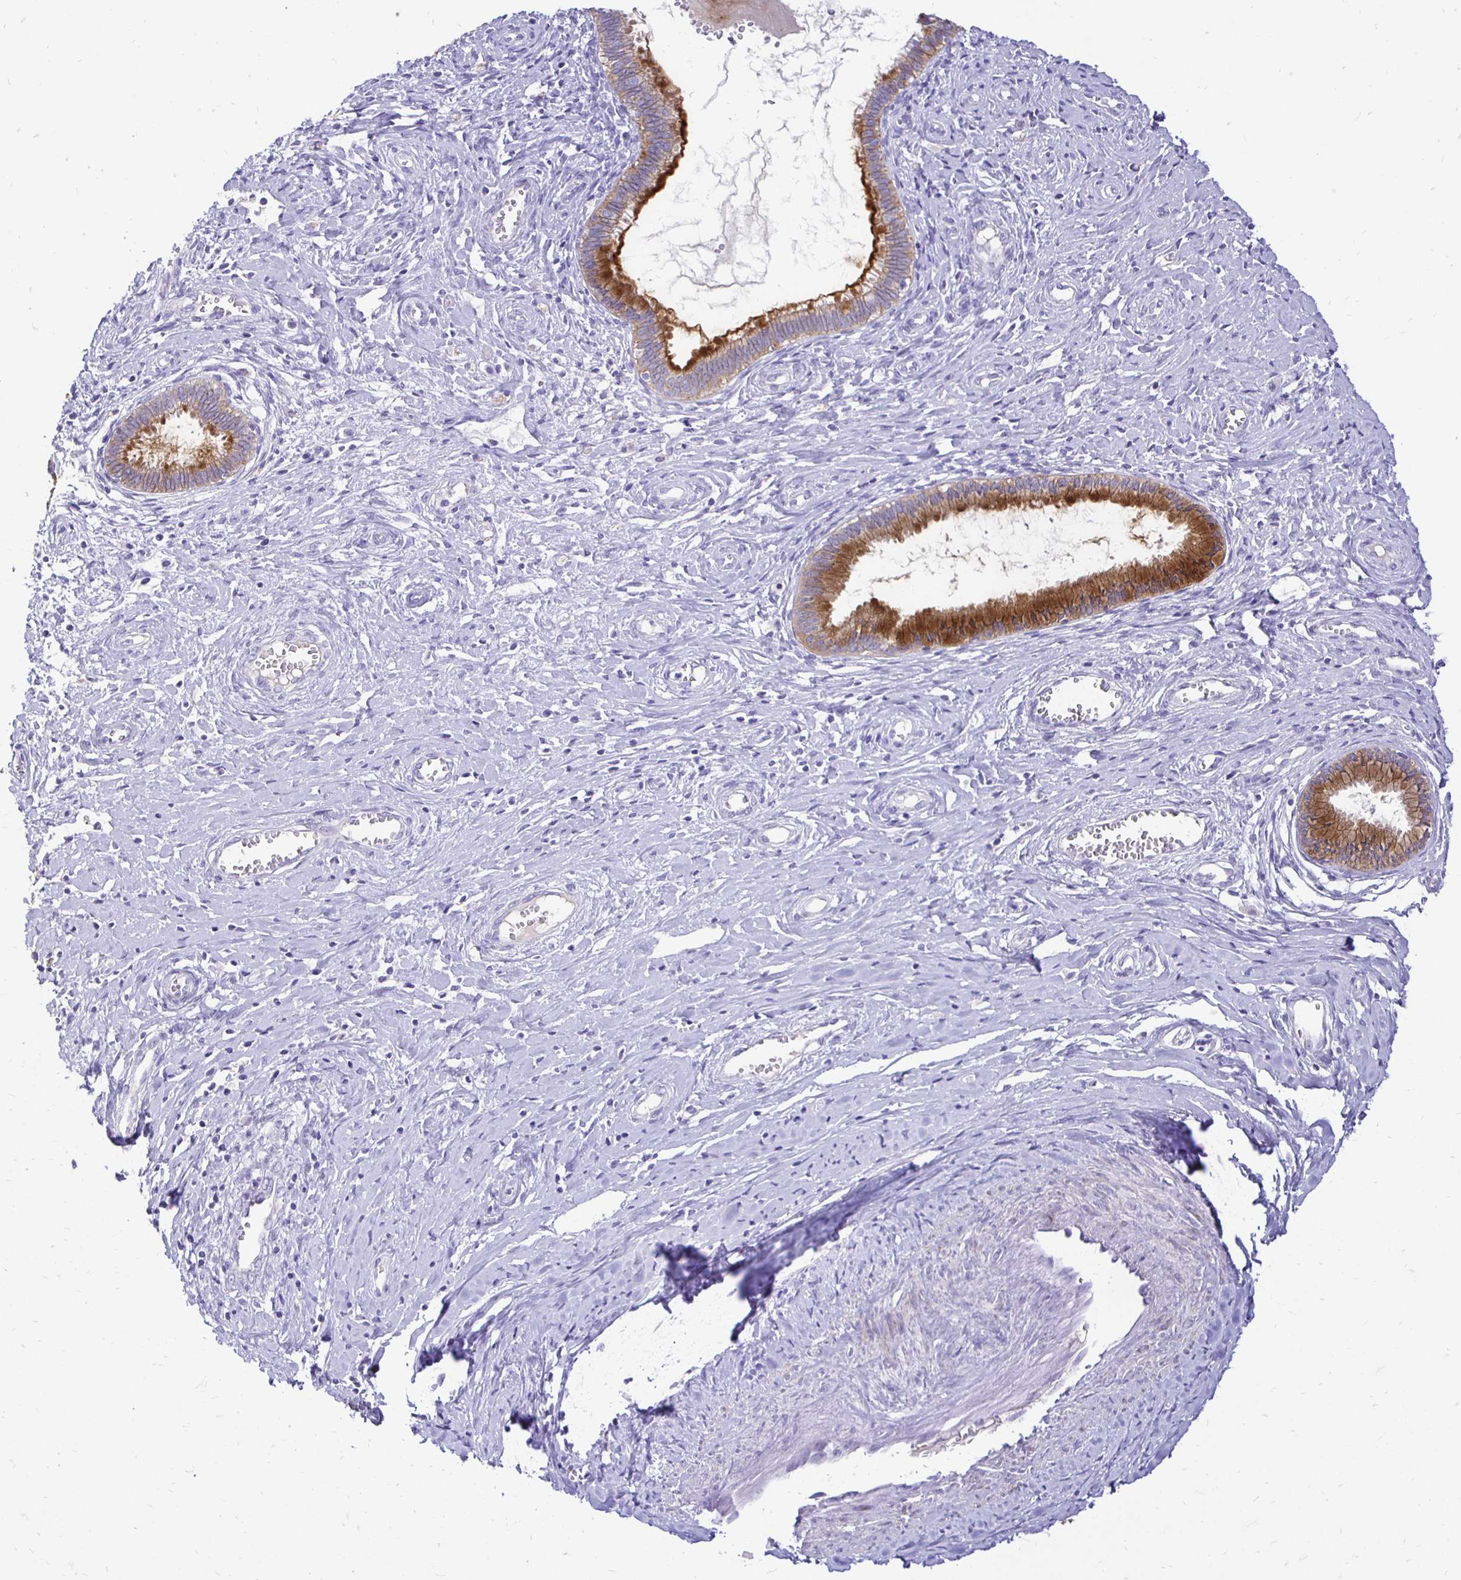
{"staining": {"intensity": "moderate", "quantity": ">75%", "location": "cytoplasmic/membranous"}, "tissue": "cervical cancer", "cell_type": "Tumor cells", "image_type": "cancer", "snomed": [{"axis": "morphology", "description": "Squamous cell carcinoma, NOS"}, {"axis": "topography", "description": "Cervix"}], "caption": "Protein expression analysis of squamous cell carcinoma (cervical) reveals moderate cytoplasmic/membranous expression in approximately >75% of tumor cells.", "gene": "TAF1D", "patient": {"sex": "female", "age": 44}}